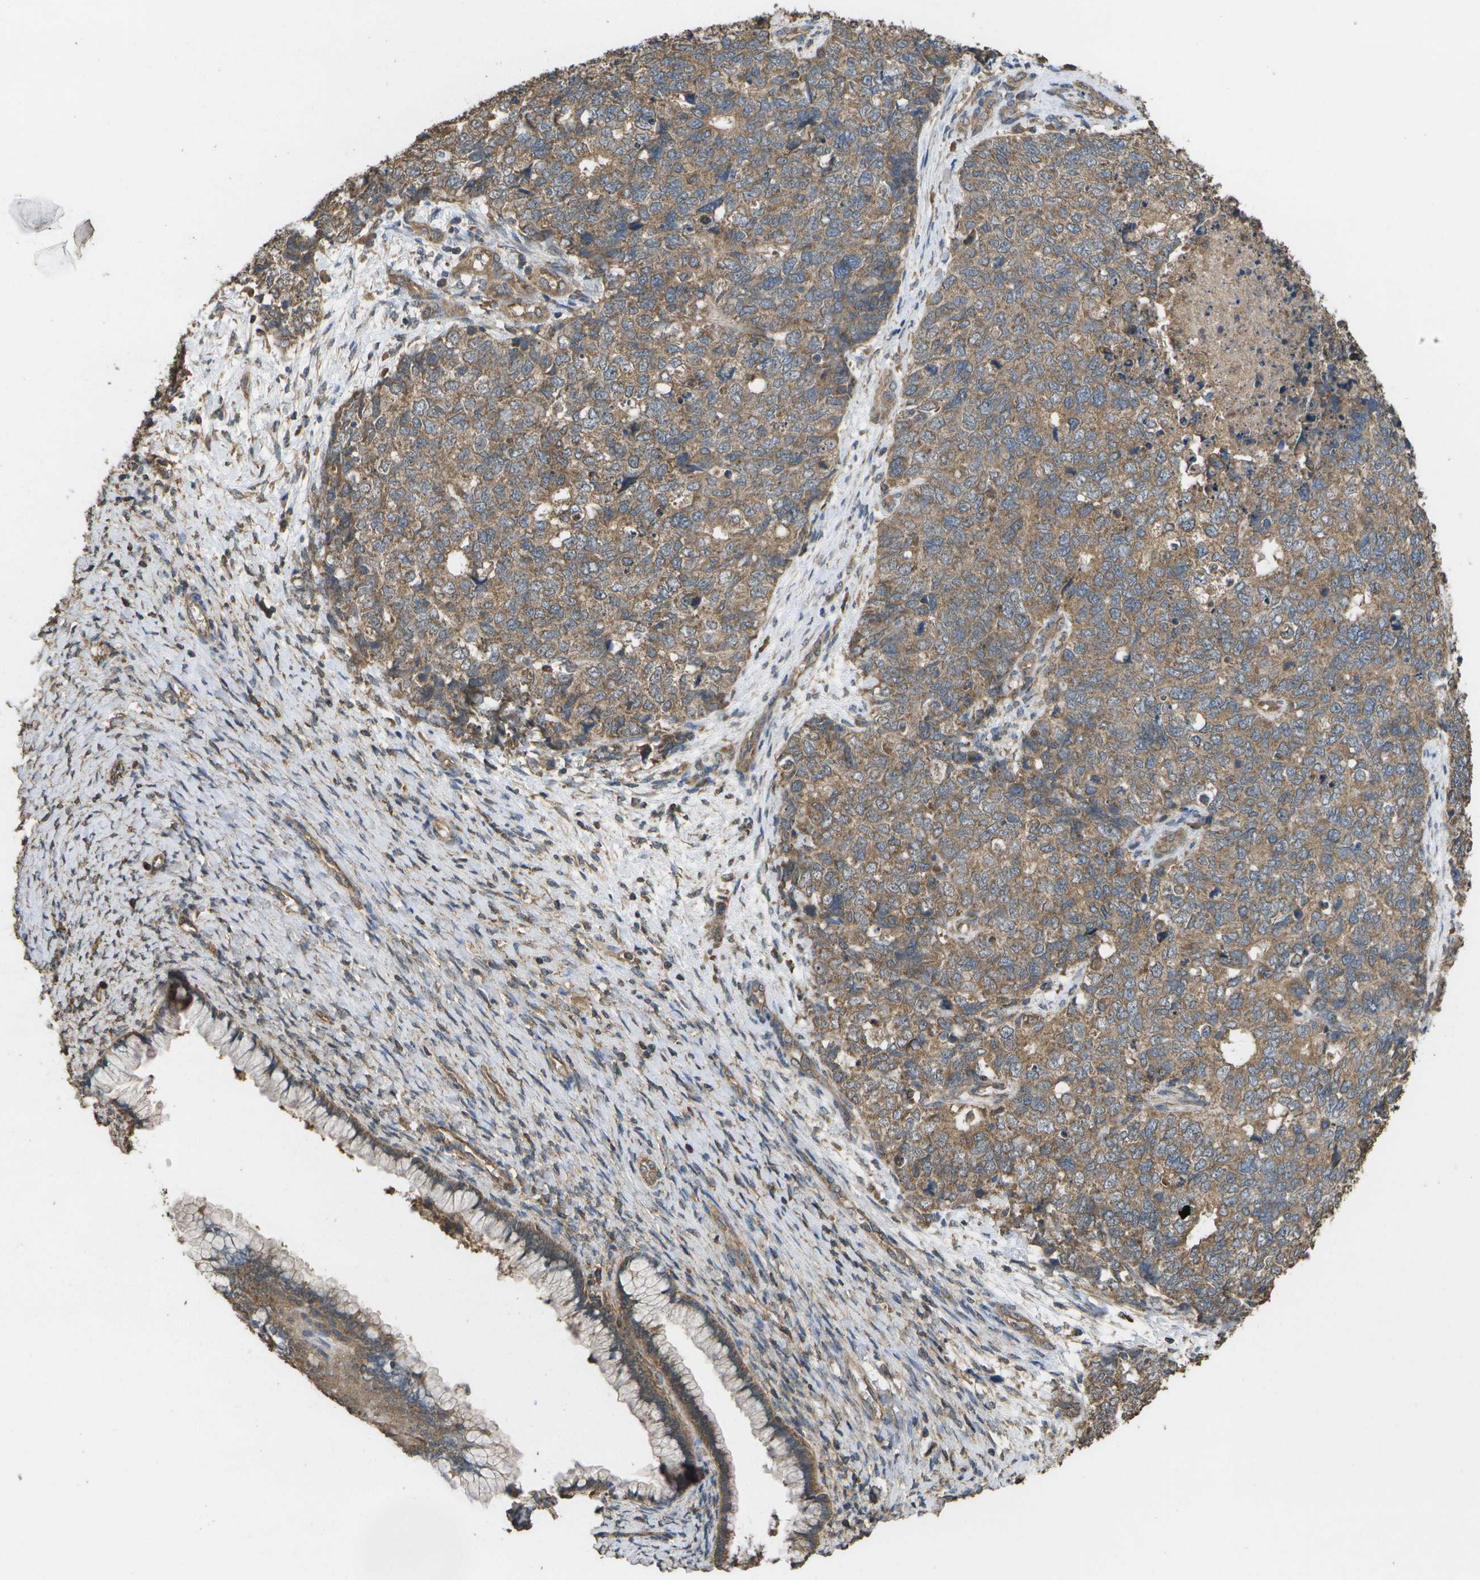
{"staining": {"intensity": "moderate", "quantity": ">75%", "location": "cytoplasmic/membranous"}, "tissue": "cervical cancer", "cell_type": "Tumor cells", "image_type": "cancer", "snomed": [{"axis": "morphology", "description": "Squamous cell carcinoma, NOS"}, {"axis": "topography", "description": "Cervix"}], "caption": "A high-resolution image shows IHC staining of cervical cancer, which shows moderate cytoplasmic/membranous staining in about >75% of tumor cells.", "gene": "SACS", "patient": {"sex": "female", "age": 63}}